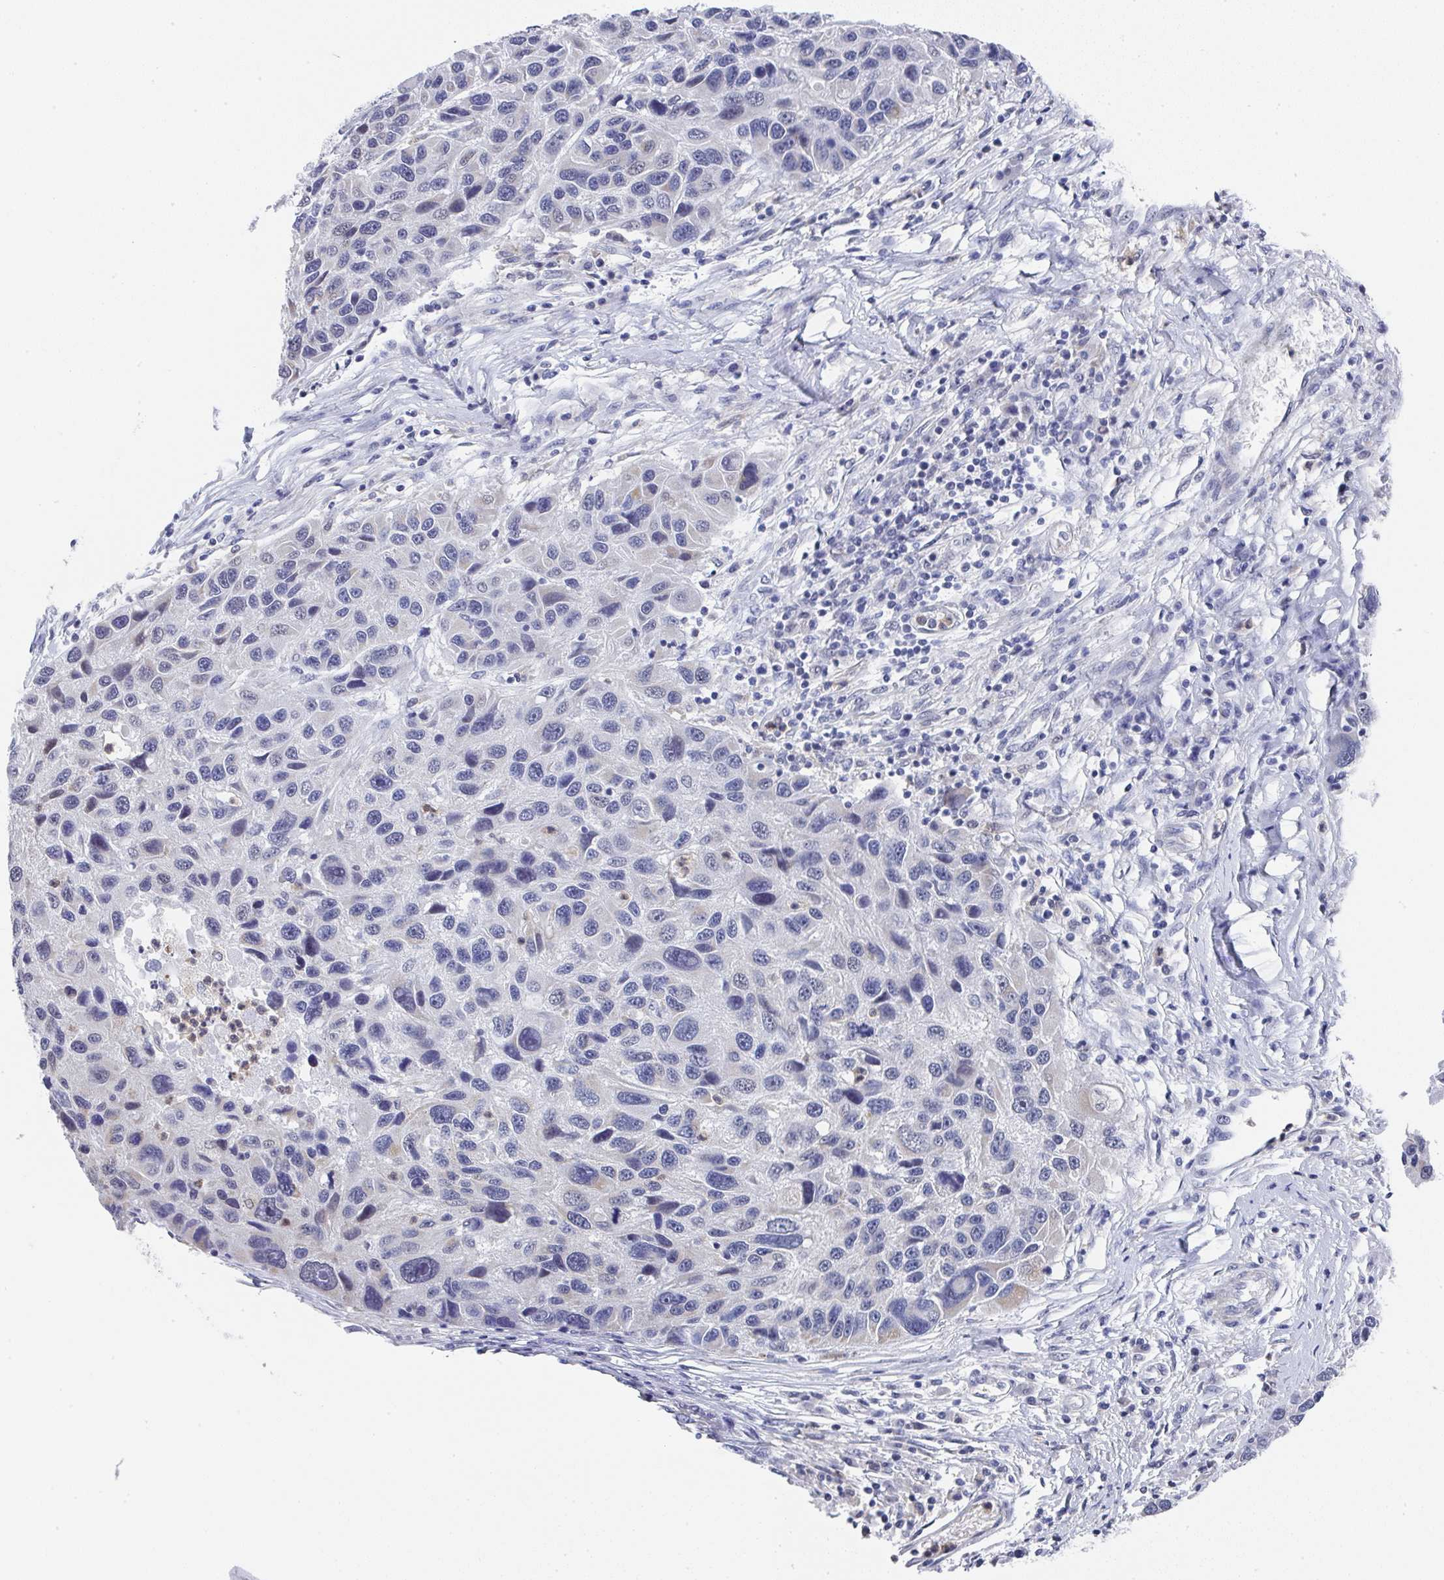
{"staining": {"intensity": "negative", "quantity": "none", "location": "none"}, "tissue": "melanoma", "cell_type": "Tumor cells", "image_type": "cancer", "snomed": [{"axis": "morphology", "description": "Malignant melanoma, NOS"}, {"axis": "topography", "description": "Skin"}], "caption": "High magnification brightfield microscopy of melanoma stained with DAB (brown) and counterstained with hematoxylin (blue): tumor cells show no significant staining. Nuclei are stained in blue.", "gene": "NCF1", "patient": {"sex": "male", "age": 53}}